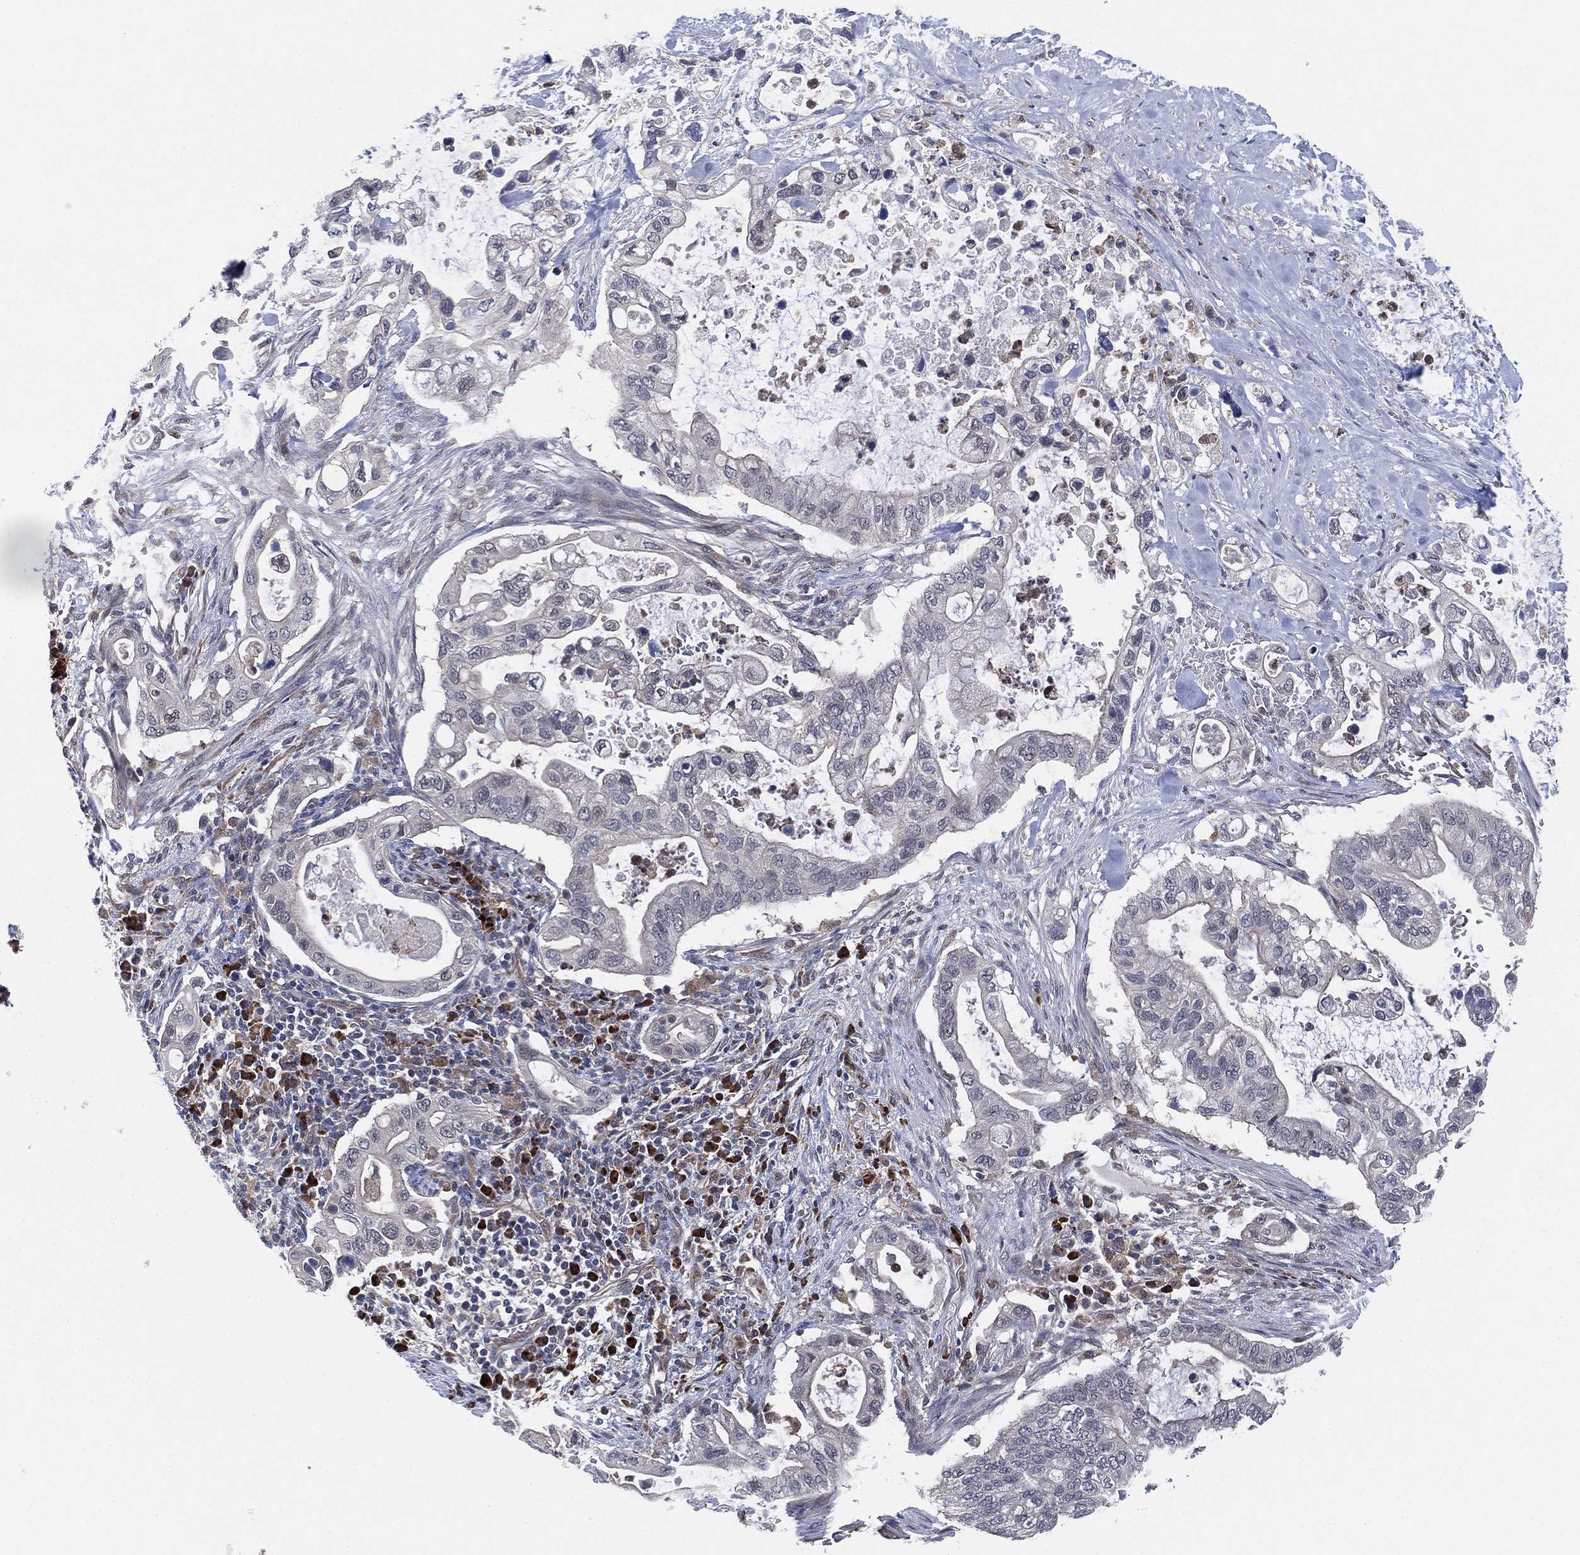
{"staining": {"intensity": "negative", "quantity": "none", "location": "none"}, "tissue": "pancreatic cancer", "cell_type": "Tumor cells", "image_type": "cancer", "snomed": [{"axis": "morphology", "description": "Adenocarcinoma, NOS"}, {"axis": "topography", "description": "Pancreas"}], "caption": "This is a histopathology image of IHC staining of adenocarcinoma (pancreatic), which shows no positivity in tumor cells.", "gene": "FES", "patient": {"sex": "female", "age": 72}}